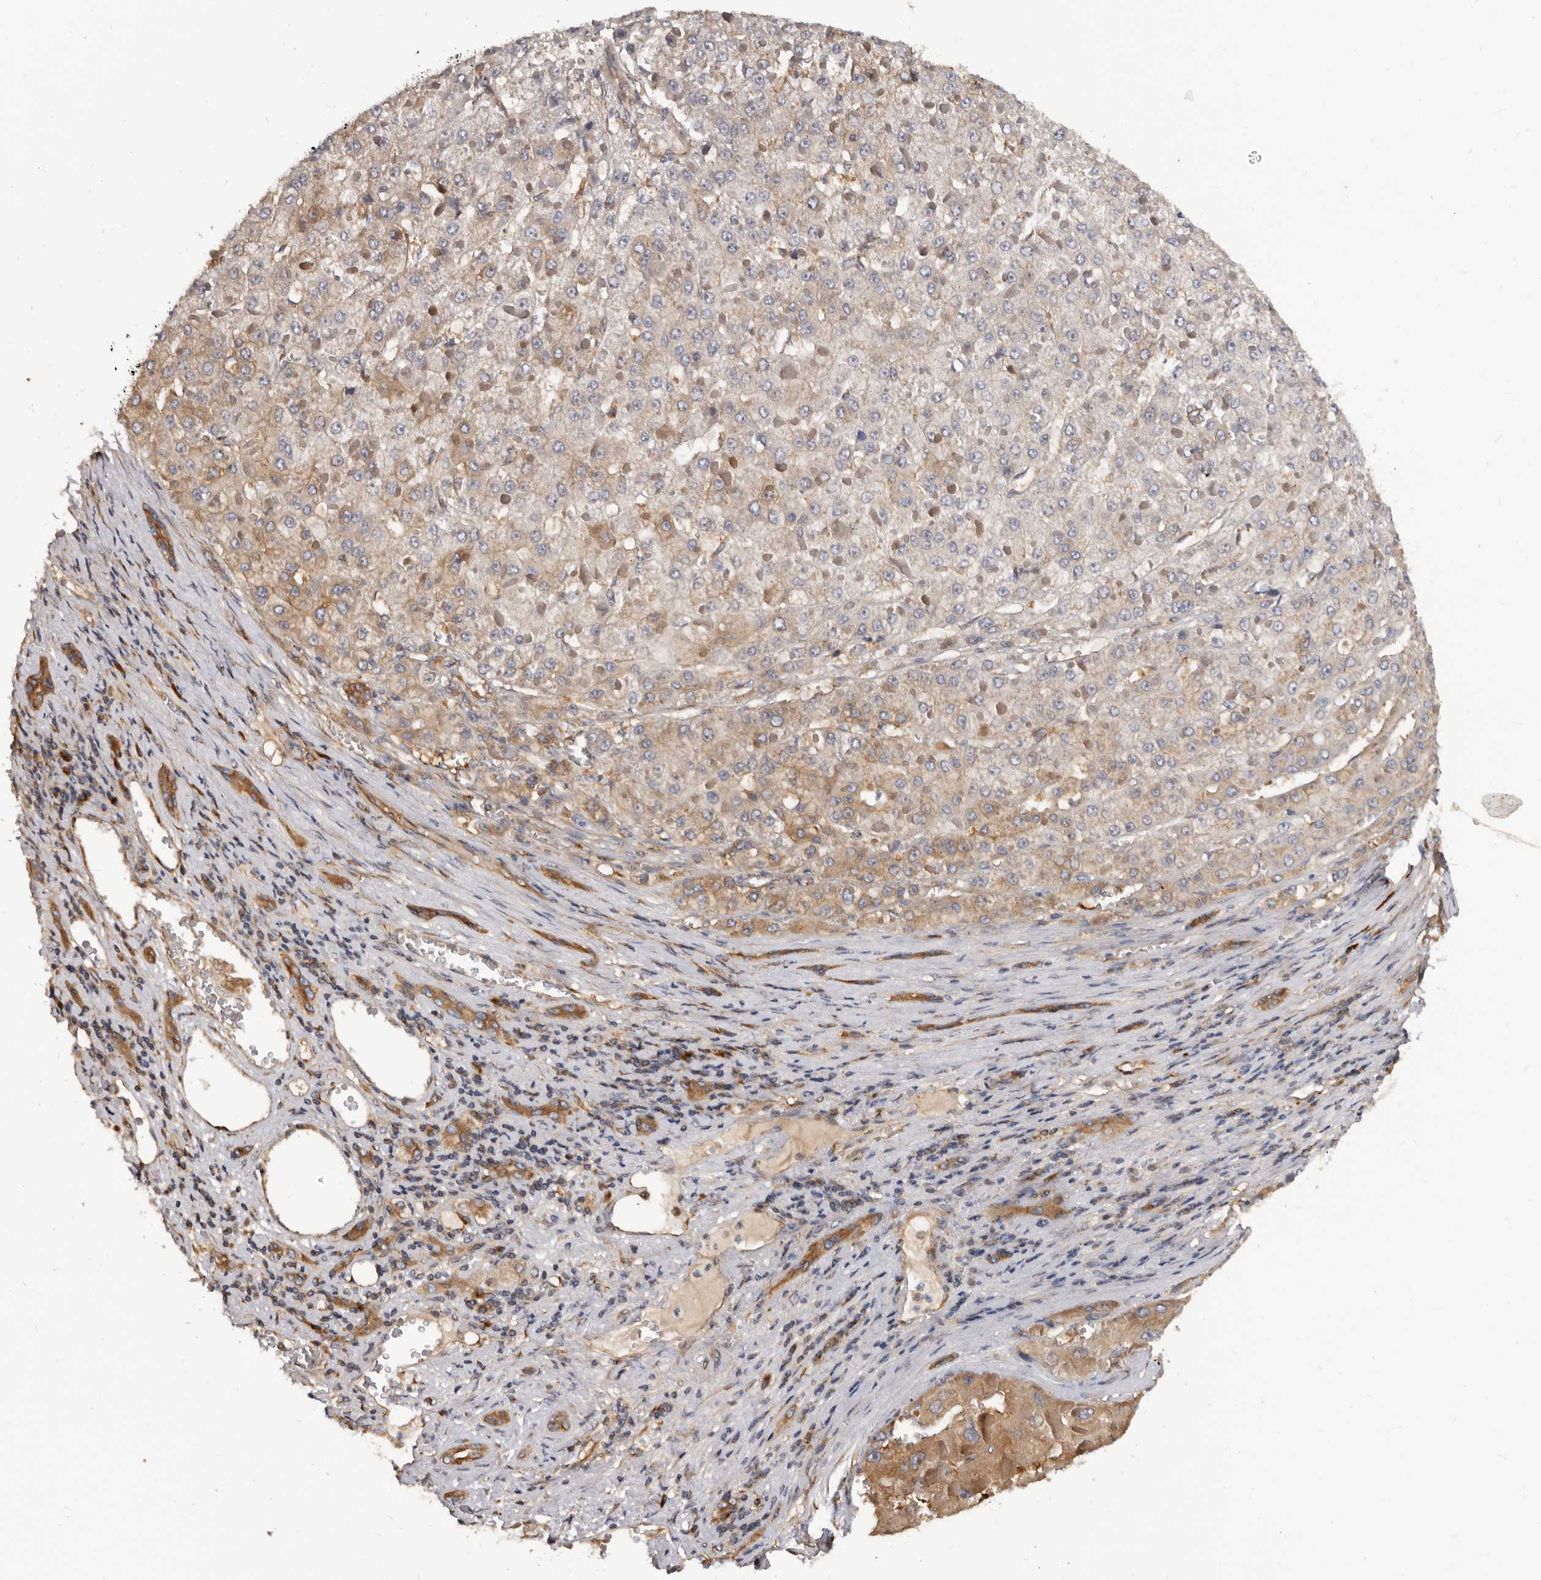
{"staining": {"intensity": "moderate", "quantity": "<25%", "location": "cytoplasmic/membranous"}, "tissue": "liver cancer", "cell_type": "Tumor cells", "image_type": "cancer", "snomed": [{"axis": "morphology", "description": "Carcinoma, Hepatocellular, NOS"}, {"axis": "topography", "description": "Liver"}], "caption": "This is an image of immunohistochemistry staining of liver cancer (hepatocellular carcinoma), which shows moderate staining in the cytoplasmic/membranous of tumor cells.", "gene": "ADAMTS20", "patient": {"sex": "female", "age": 73}}